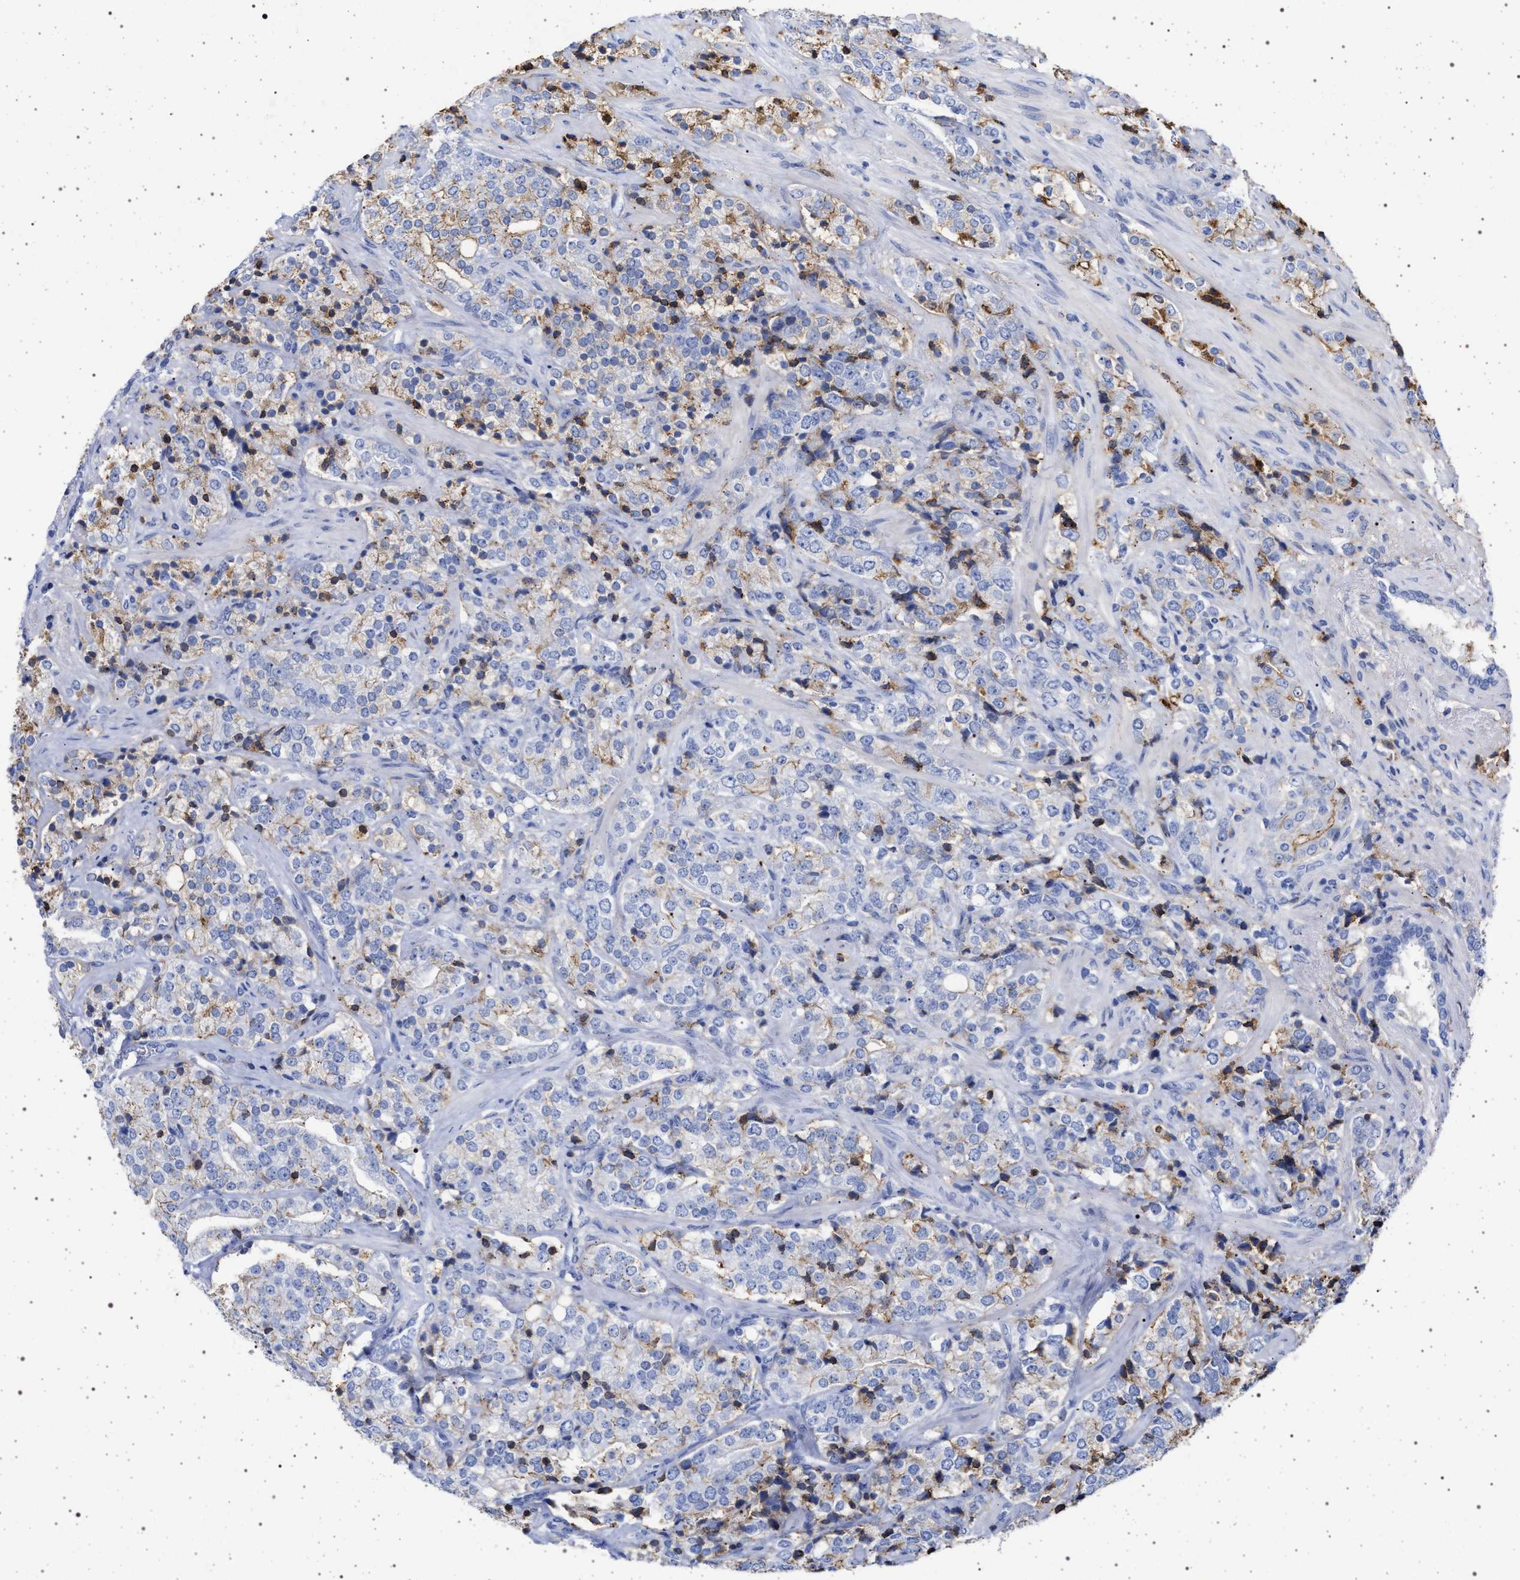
{"staining": {"intensity": "moderate", "quantity": "<25%", "location": "cytoplasmic/membranous"}, "tissue": "prostate cancer", "cell_type": "Tumor cells", "image_type": "cancer", "snomed": [{"axis": "morphology", "description": "Adenocarcinoma, High grade"}, {"axis": "topography", "description": "Prostate"}], "caption": "Protein staining of prostate cancer (high-grade adenocarcinoma) tissue exhibits moderate cytoplasmic/membranous staining in about <25% of tumor cells. (Brightfield microscopy of DAB IHC at high magnification).", "gene": "PLG", "patient": {"sex": "male", "age": 71}}